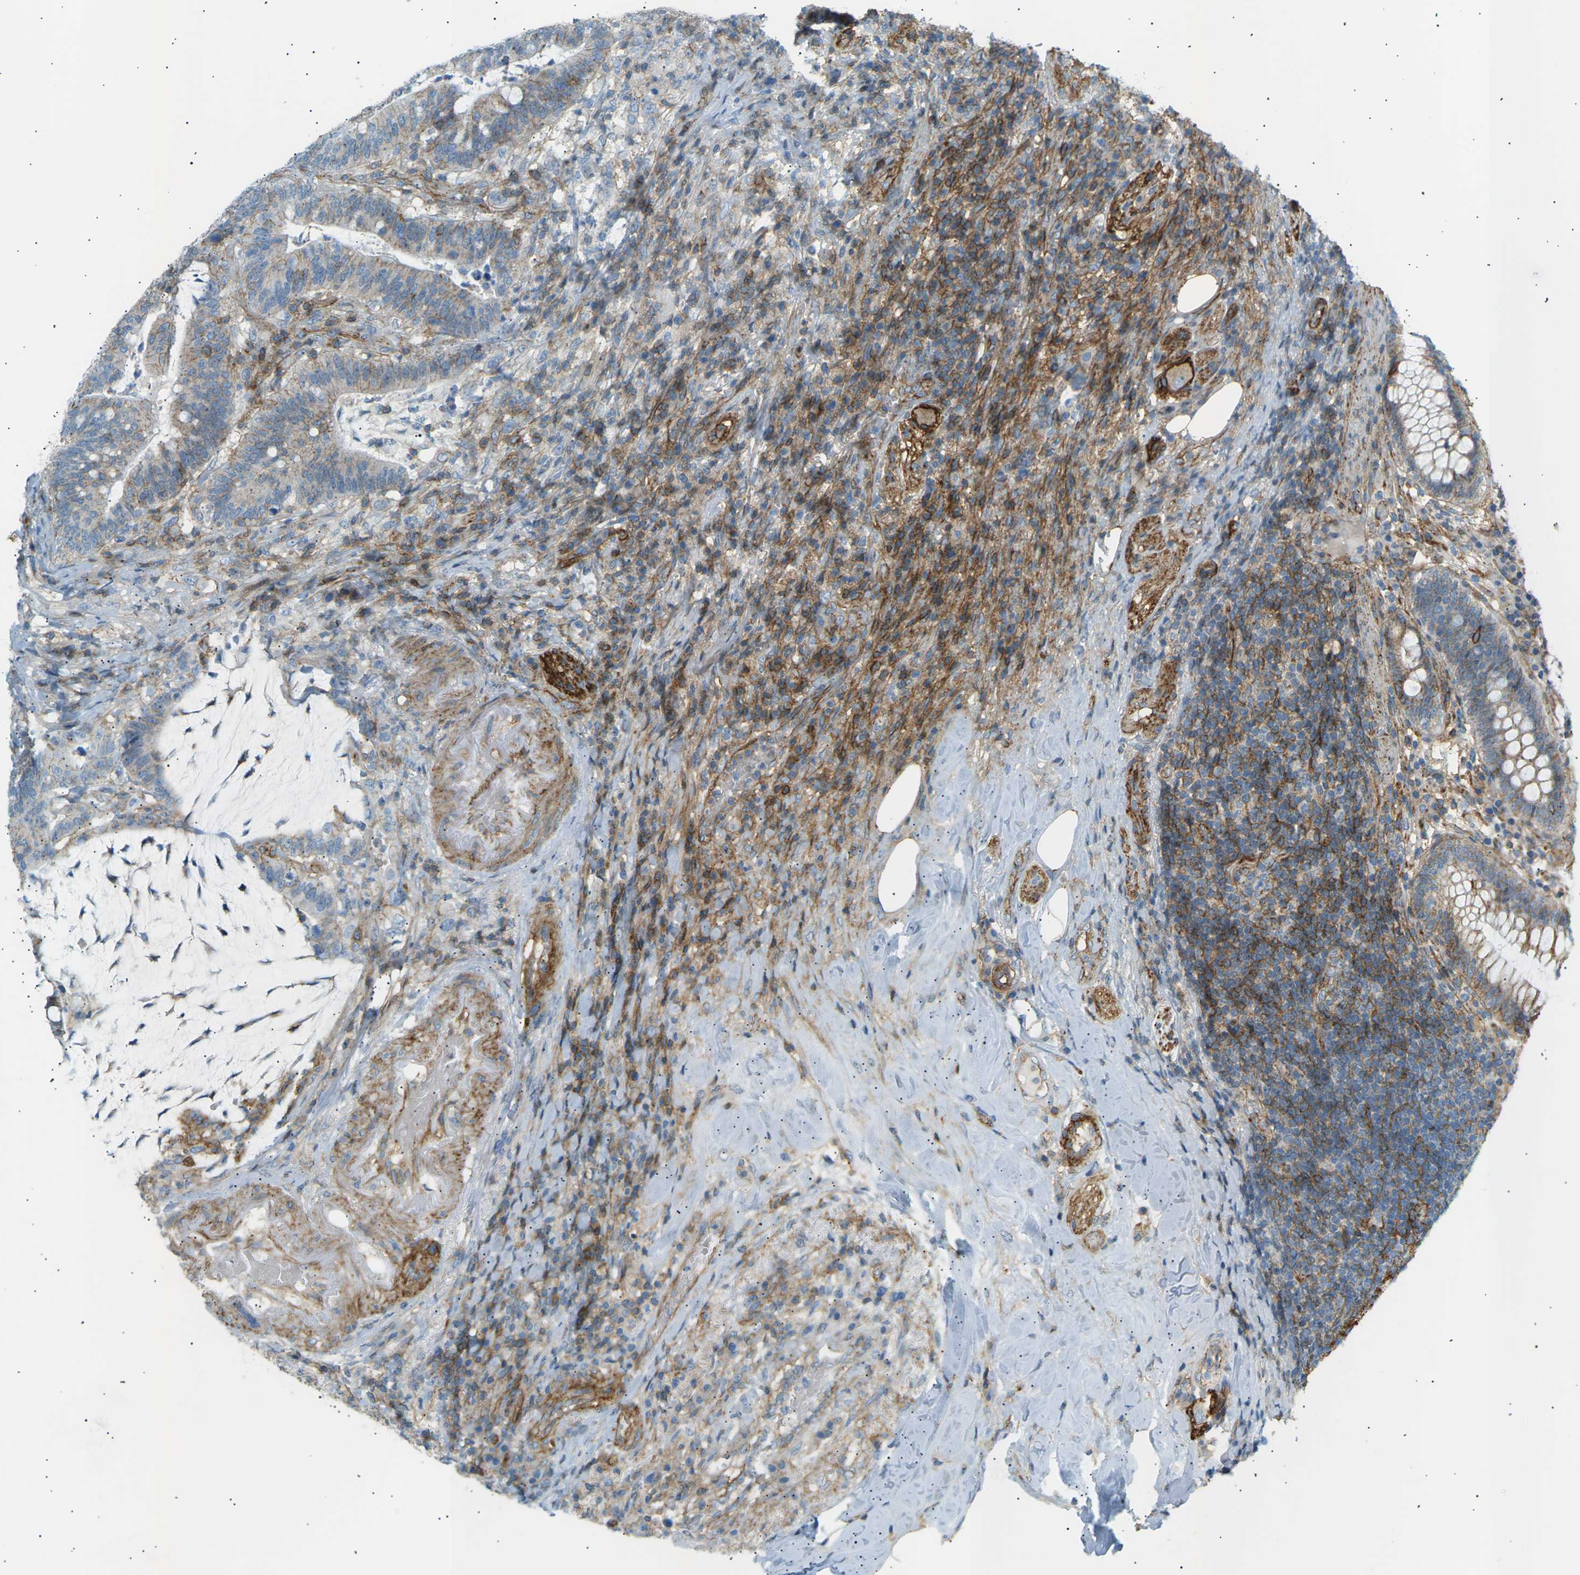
{"staining": {"intensity": "moderate", "quantity": "25%-75%", "location": "cytoplasmic/membranous"}, "tissue": "colorectal cancer", "cell_type": "Tumor cells", "image_type": "cancer", "snomed": [{"axis": "morphology", "description": "Normal tissue, NOS"}, {"axis": "morphology", "description": "Adenocarcinoma, NOS"}, {"axis": "topography", "description": "Colon"}], "caption": "Immunohistochemical staining of colorectal cancer (adenocarcinoma) shows medium levels of moderate cytoplasmic/membranous protein positivity in approximately 25%-75% of tumor cells.", "gene": "ATP2B4", "patient": {"sex": "female", "age": 66}}